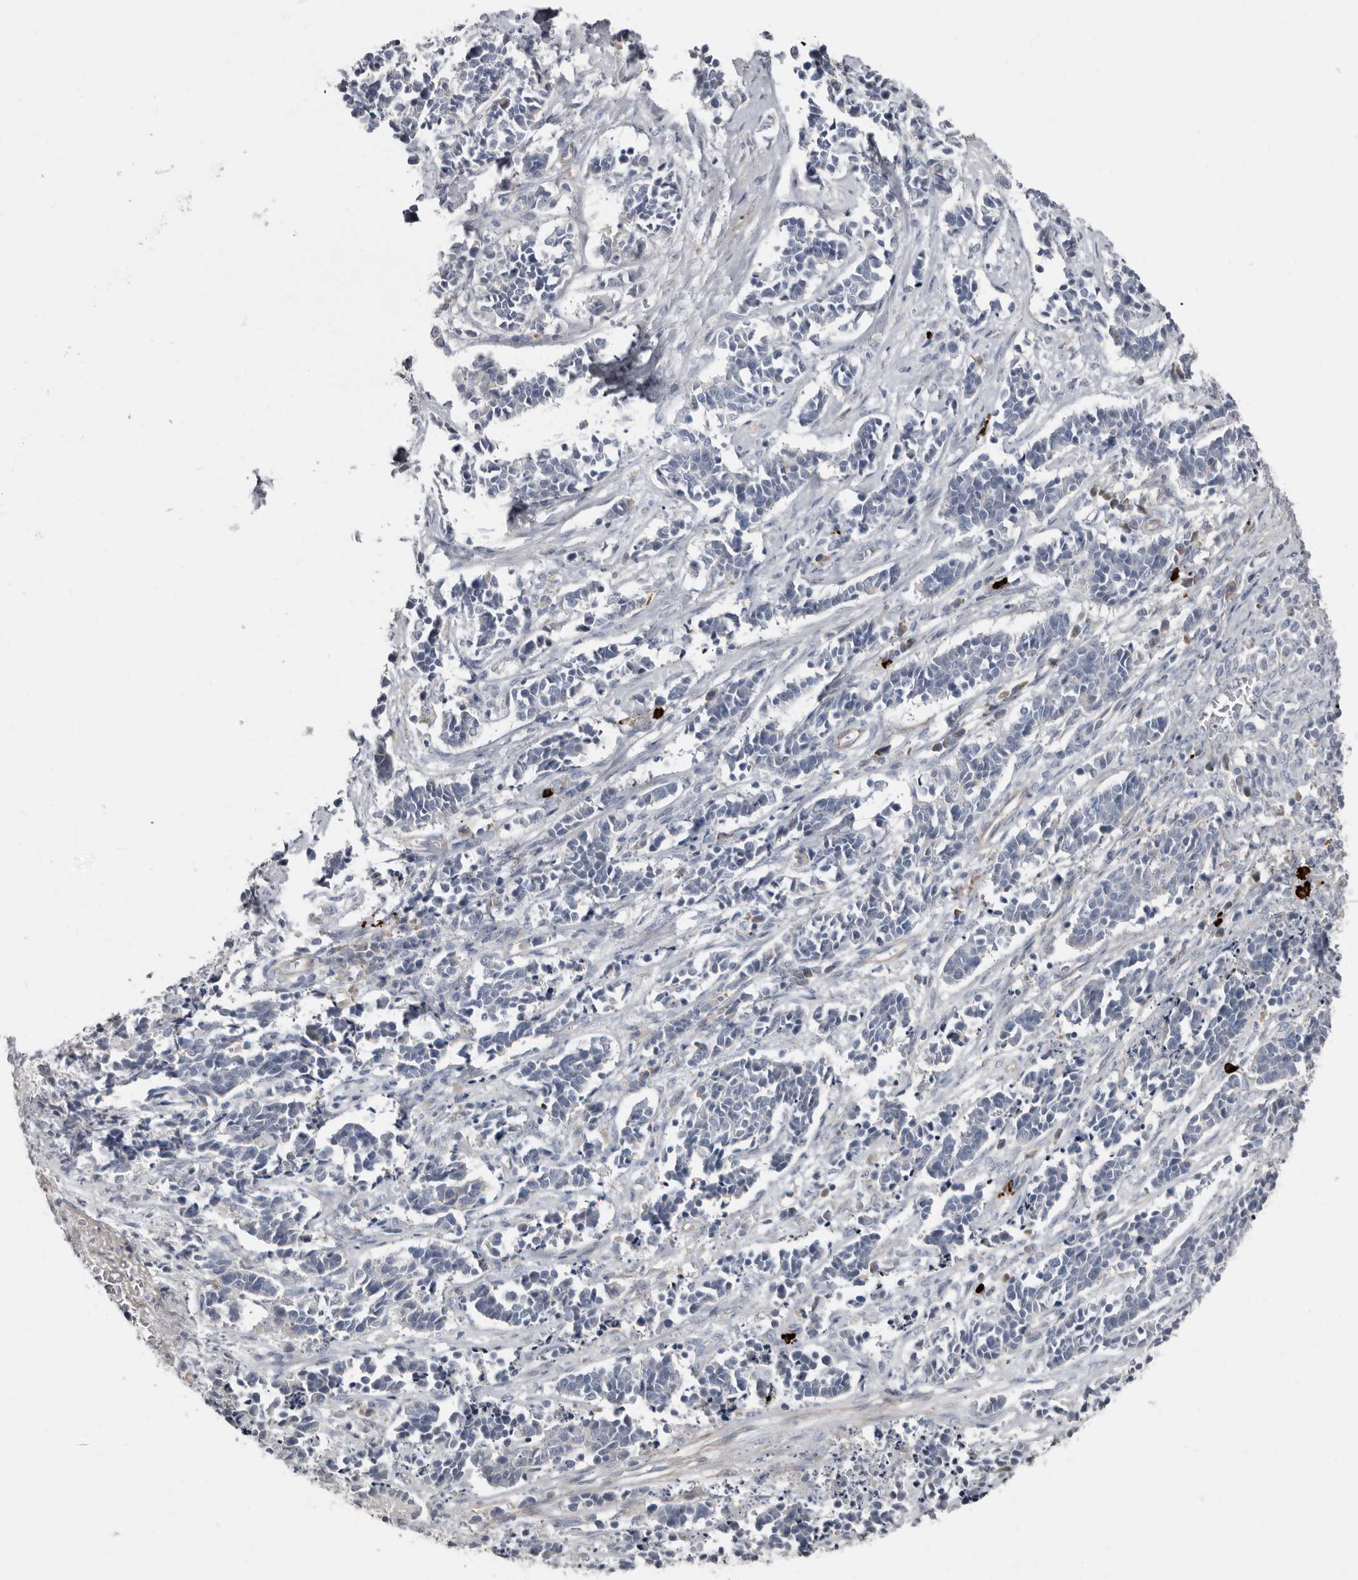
{"staining": {"intensity": "negative", "quantity": "none", "location": "none"}, "tissue": "cervical cancer", "cell_type": "Tumor cells", "image_type": "cancer", "snomed": [{"axis": "morphology", "description": "Normal tissue, NOS"}, {"axis": "morphology", "description": "Squamous cell carcinoma, NOS"}, {"axis": "topography", "description": "Cervix"}], "caption": "Tumor cells show no significant expression in cervical cancer (squamous cell carcinoma).", "gene": "ZNF114", "patient": {"sex": "female", "age": 35}}